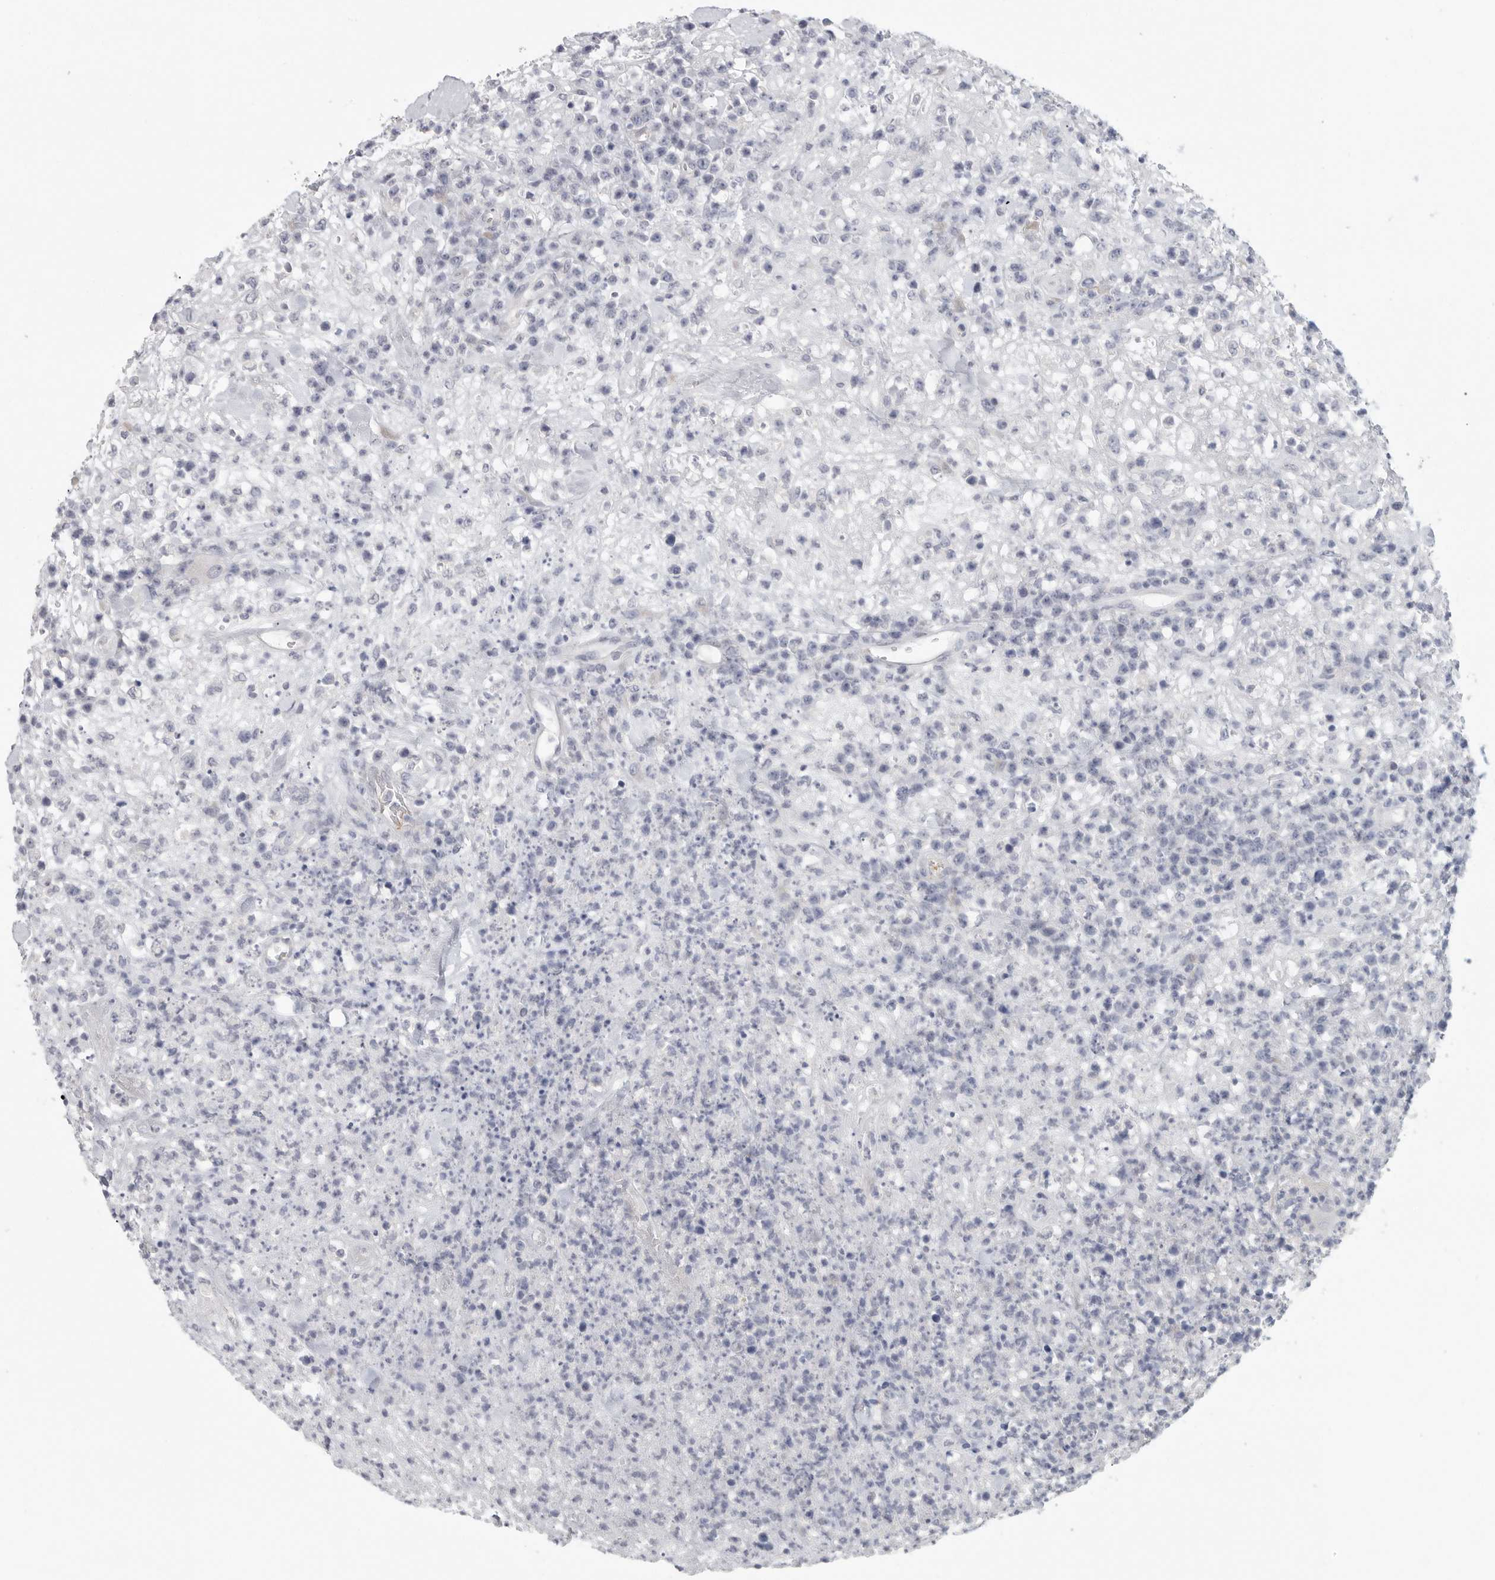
{"staining": {"intensity": "negative", "quantity": "none", "location": "none"}, "tissue": "lymphoma", "cell_type": "Tumor cells", "image_type": "cancer", "snomed": [{"axis": "morphology", "description": "Malignant lymphoma, non-Hodgkin's type, High grade"}, {"axis": "topography", "description": "Colon"}], "caption": "This is an immunohistochemistry (IHC) micrograph of high-grade malignant lymphoma, non-Hodgkin's type. There is no expression in tumor cells.", "gene": "DNAJC11", "patient": {"sex": "female", "age": 53}}